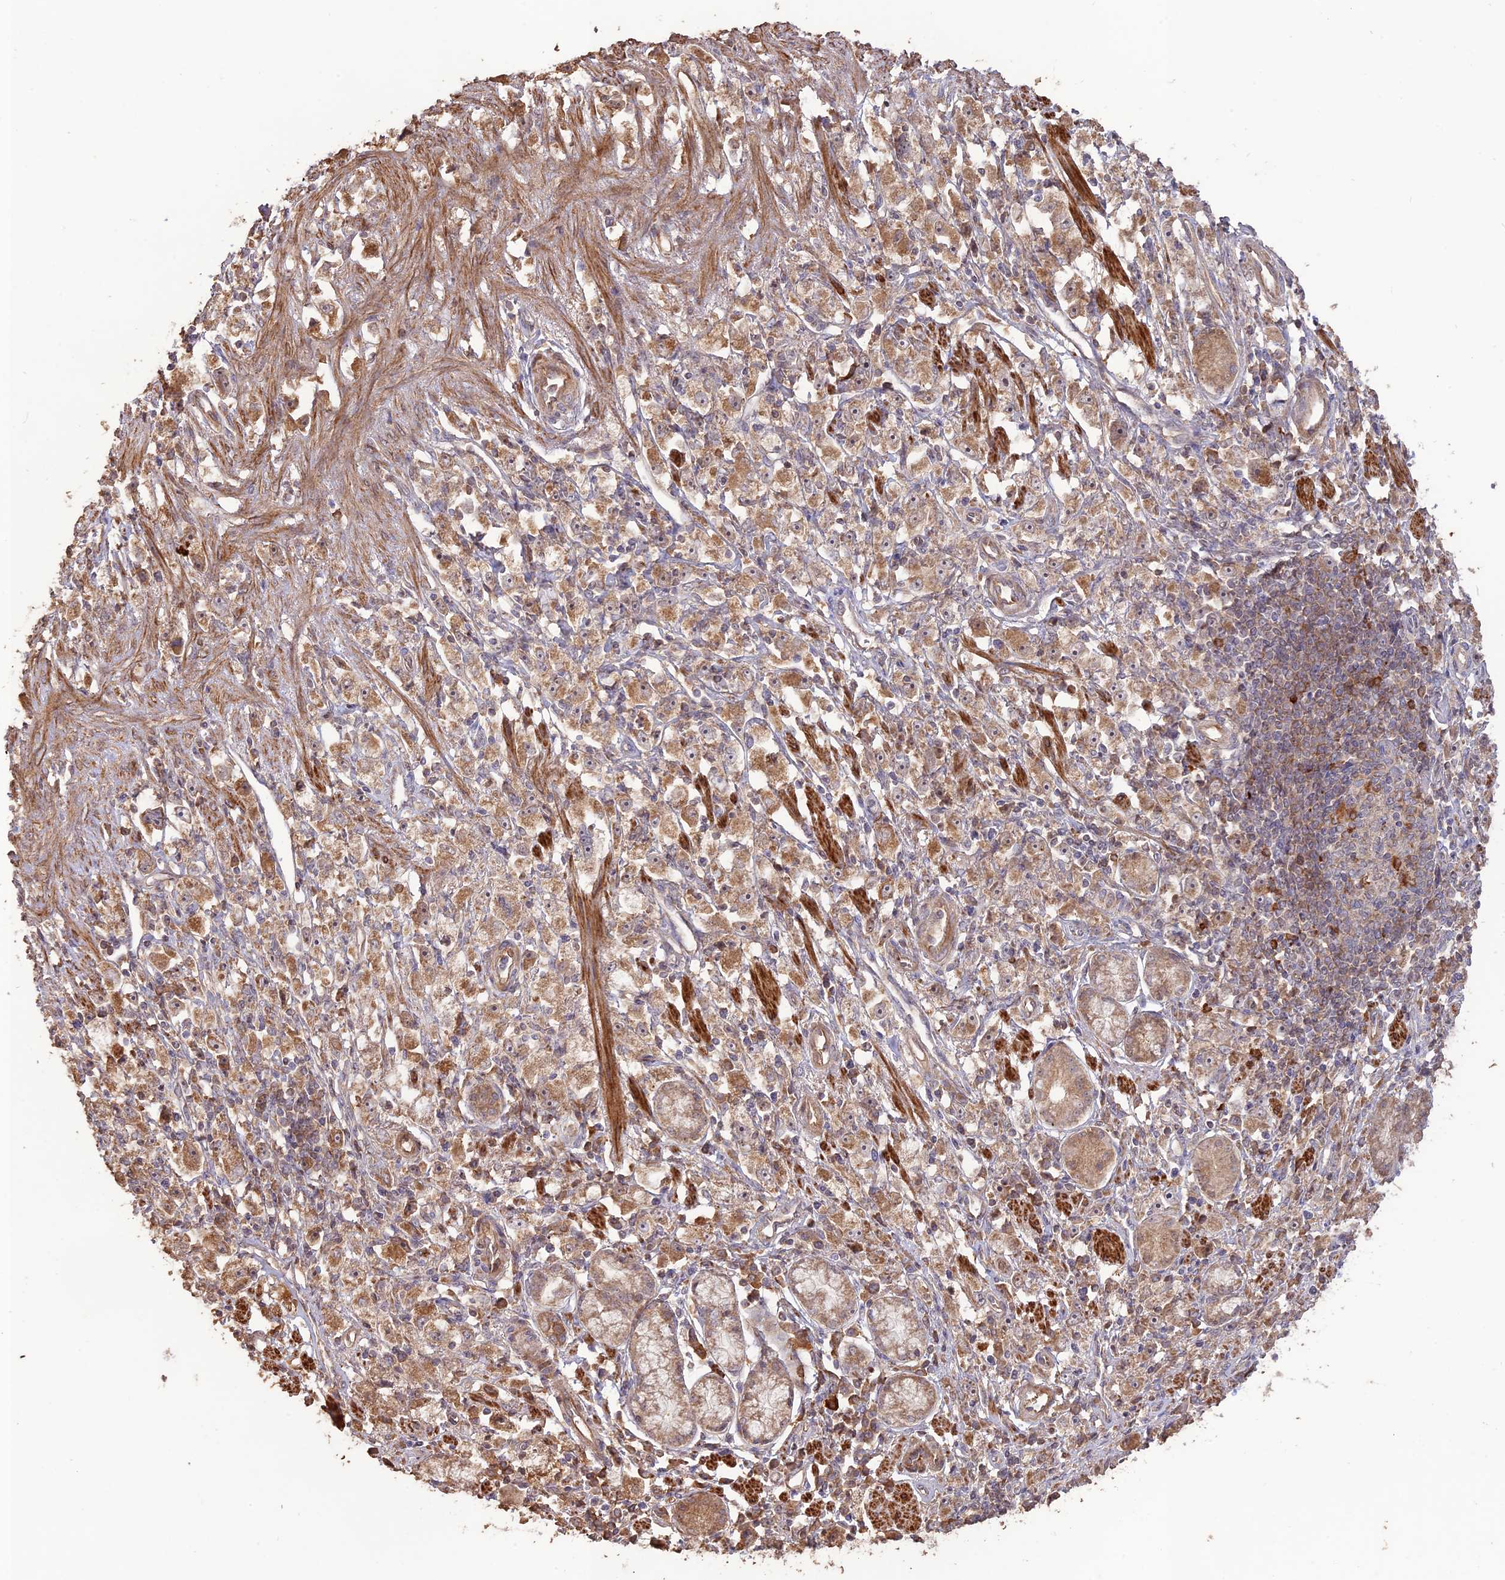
{"staining": {"intensity": "moderate", "quantity": ">75%", "location": "cytoplasmic/membranous"}, "tissue": "stomach cancer", "cell_type": "Tumor cells", "image_type": "cancer", "snomed": [{"axis": "morphology", "description": "Adenocarcinoma, NOS"}, {"axis": "topography", "description": "Stomach"}], "caption": "Immunohistochemical staining of human stomach adenocarcinoma shows medium levels of moderate cytoplasmic/membranous staining in approximately >75% of tumor cells. (IHC, brightfield microscopy, high magnification).", "gene": "LAYN", "patient": {"sex": "female", "age": 59}}